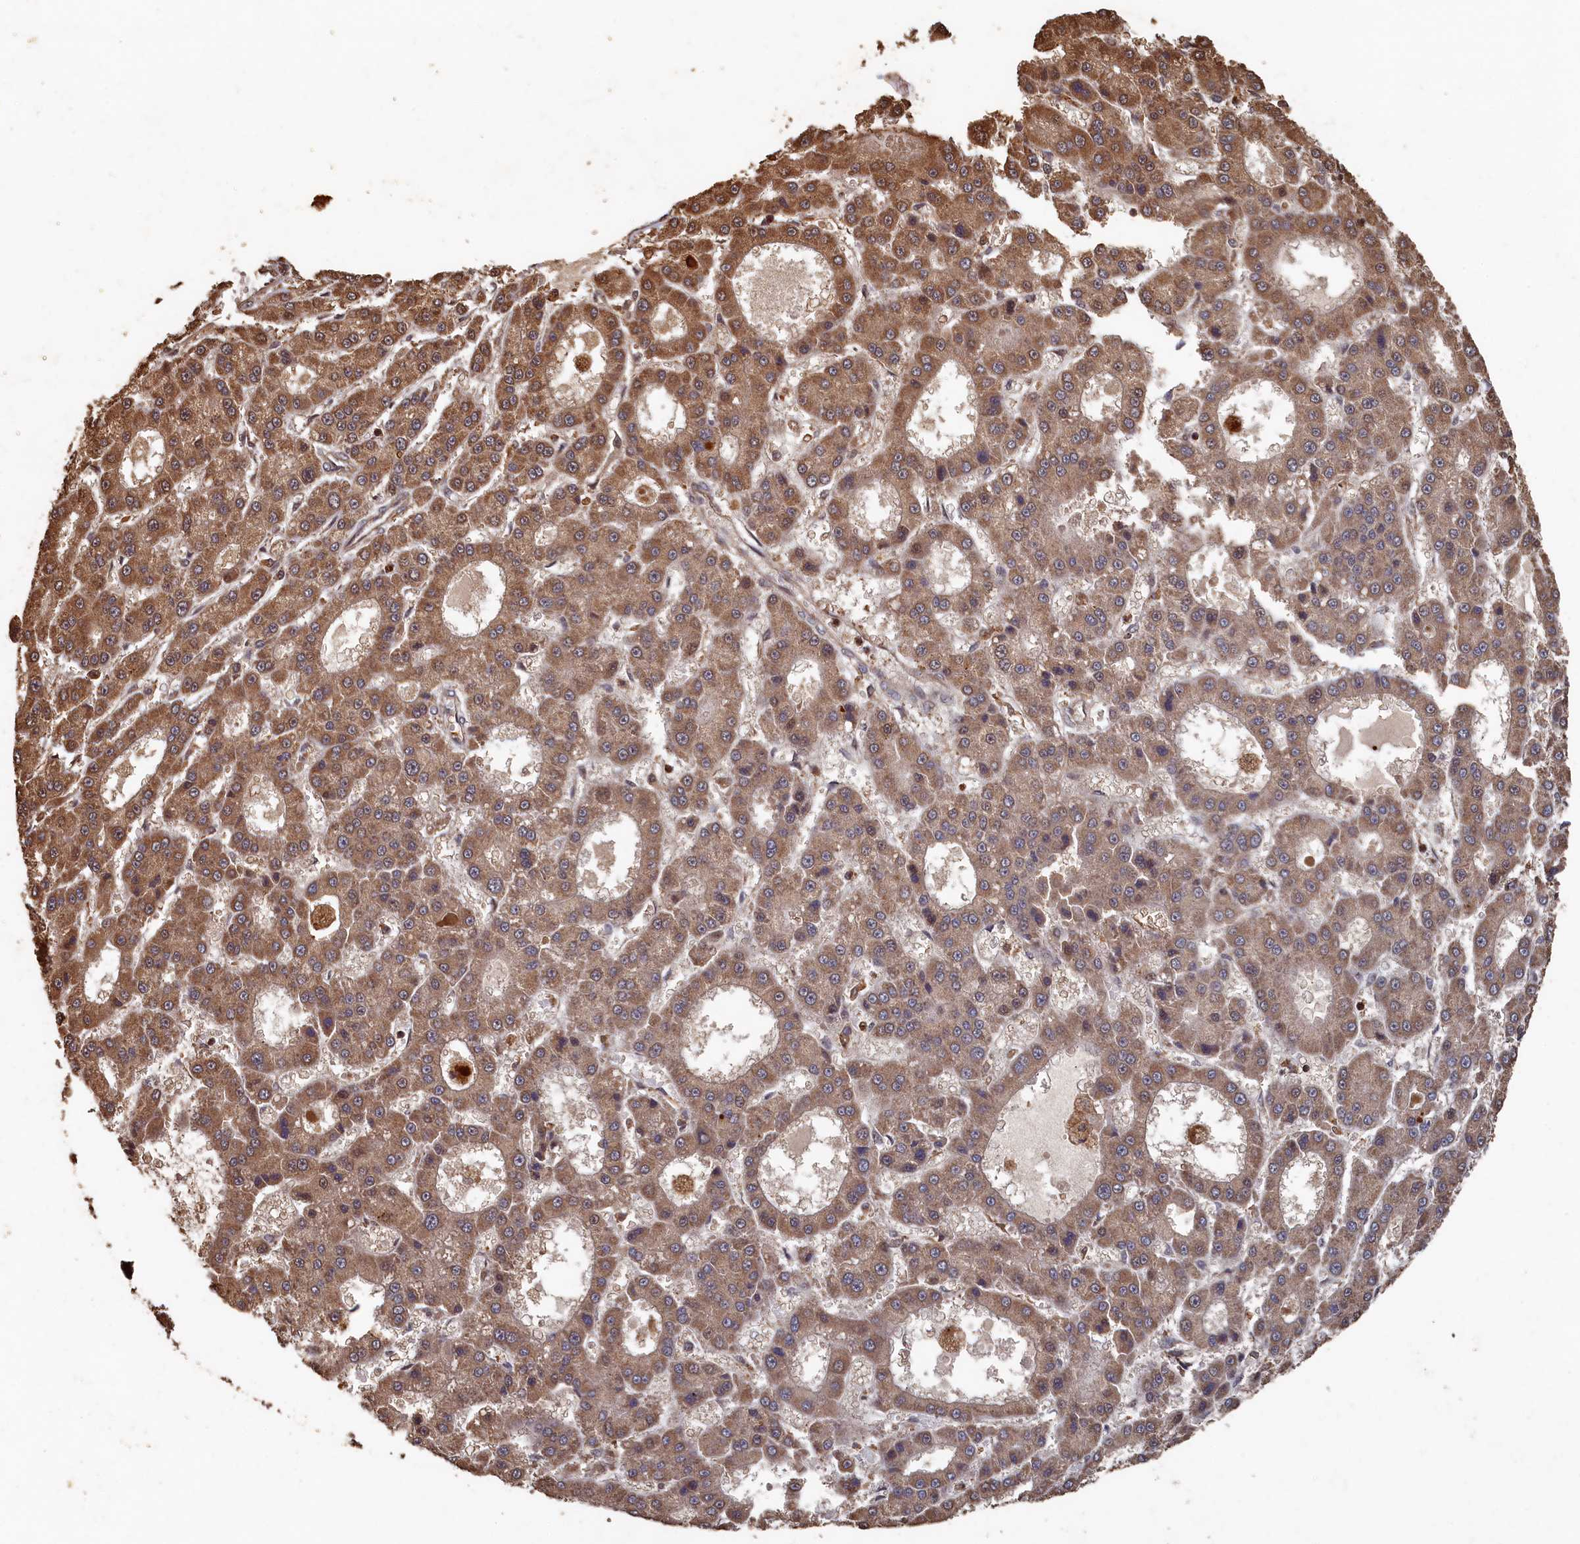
{"staining": {"intensity": "moderate", "quantity": ">75%", "location": "cytoplasmic/membranous"}, "tissue": "liver cancer", "cell_type": "Tumor cells", "image_type": "cancer", "snomed": [{"axis": "morphology", "description": "Carcinoma, Hepatocellular, NOS"}, {"axis": "topography", "description": "Liver"}], "caption": "Immunohistochemical staining of human liver hepatocellular carcinoma demonstrates medium levels of moderate cytoplasmic/membranous protein positivity in about >75% of tumor cells.", "gene": "PIGN", "patient": {"sex": "male", "age": 70}}